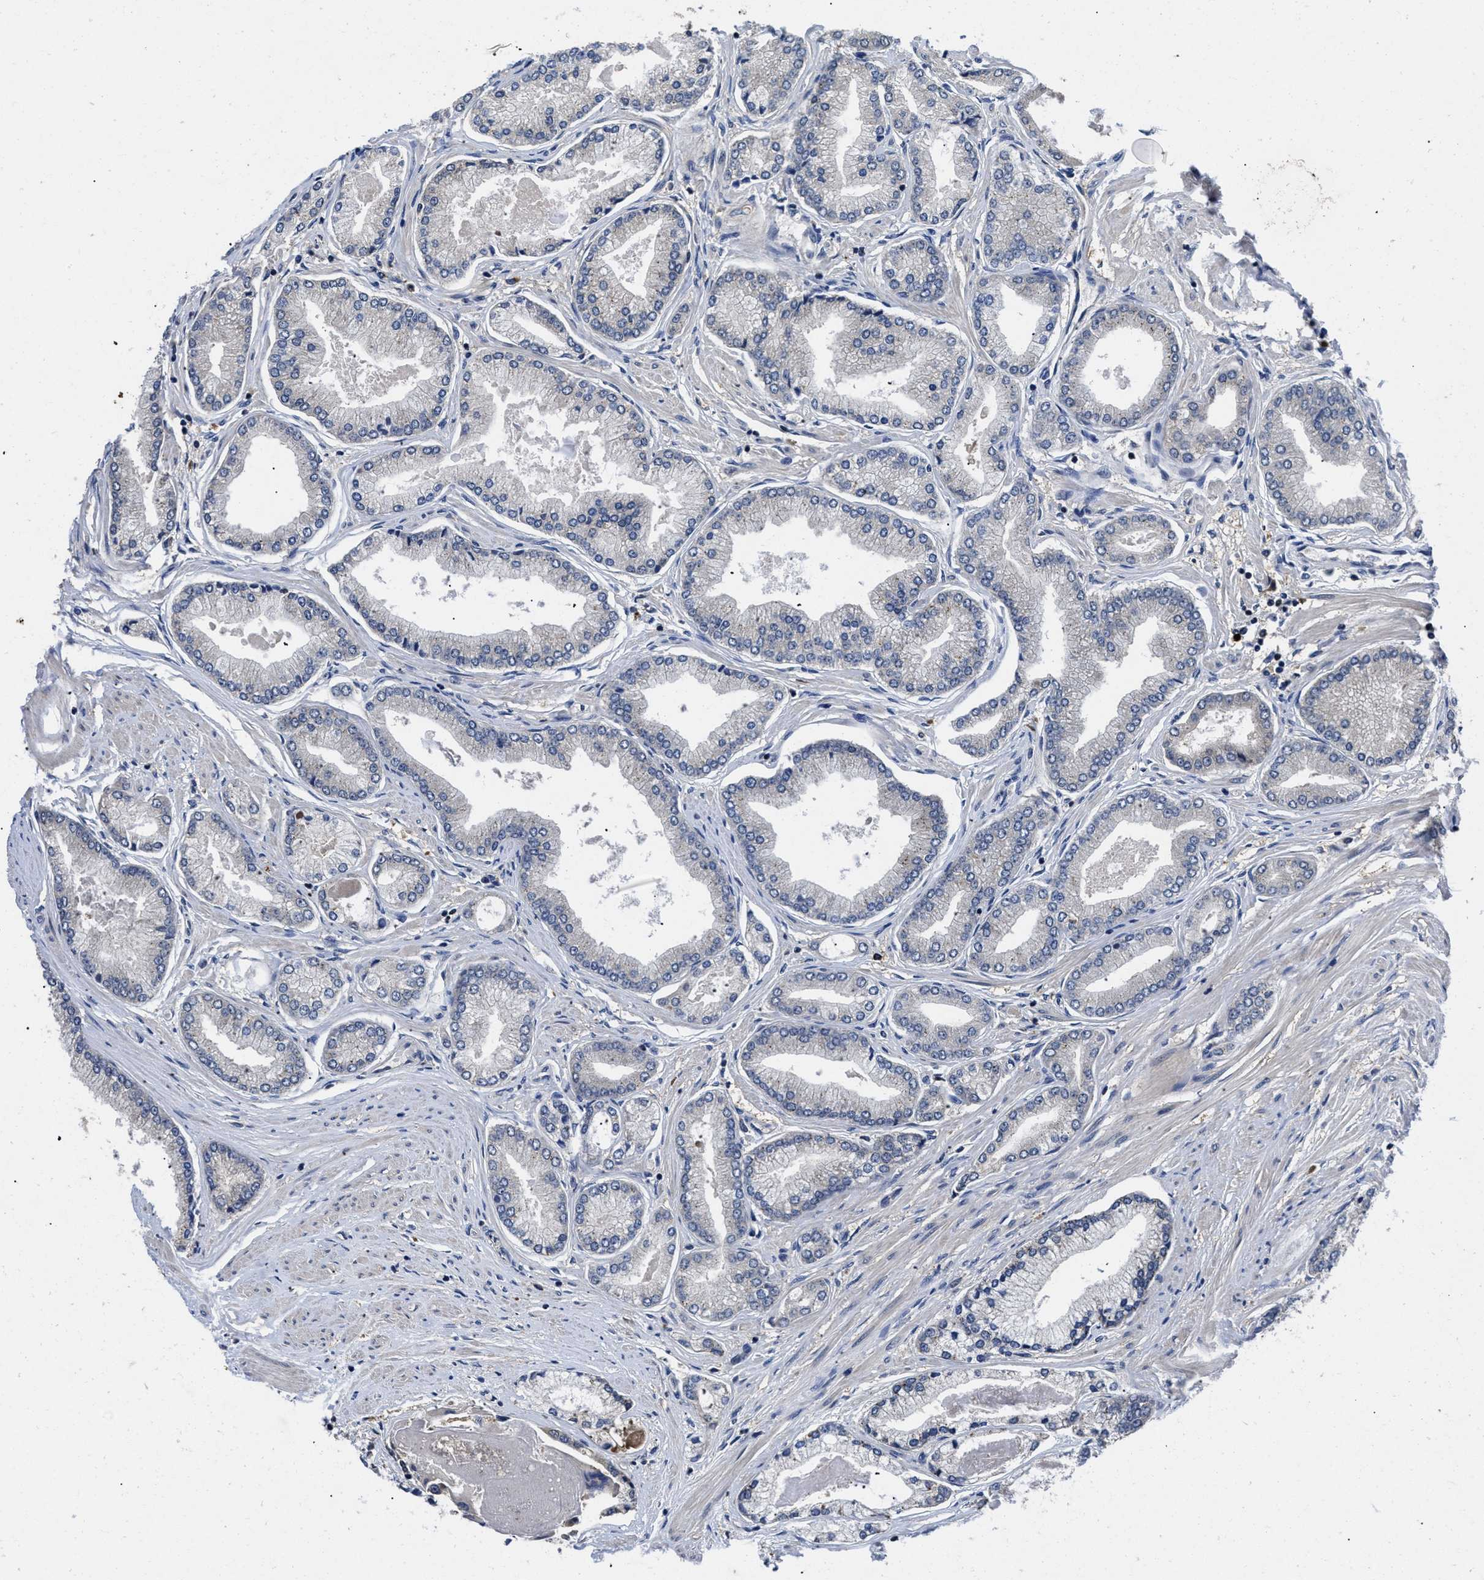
{"staining": {"intensity": "negative", "quantity": "none", "location": "none"}, "tissue": "prostate cancer", "cell_type": "Tumor cells", "image_type": "cancer", "snomed": [{"axis": "morphology", "description": "Adenocarcinoma, High grade"}, {"axis": "topography", "description": "Prostate"}], "caption": "A high-resolution image shows immunohistochemistry staining of high-grade adenocarcinoma (prostate), which demonstrates no significant expression in tumor cells.", "gene": "FAM200A", "patient": {"sex": "male", "age": 61}}